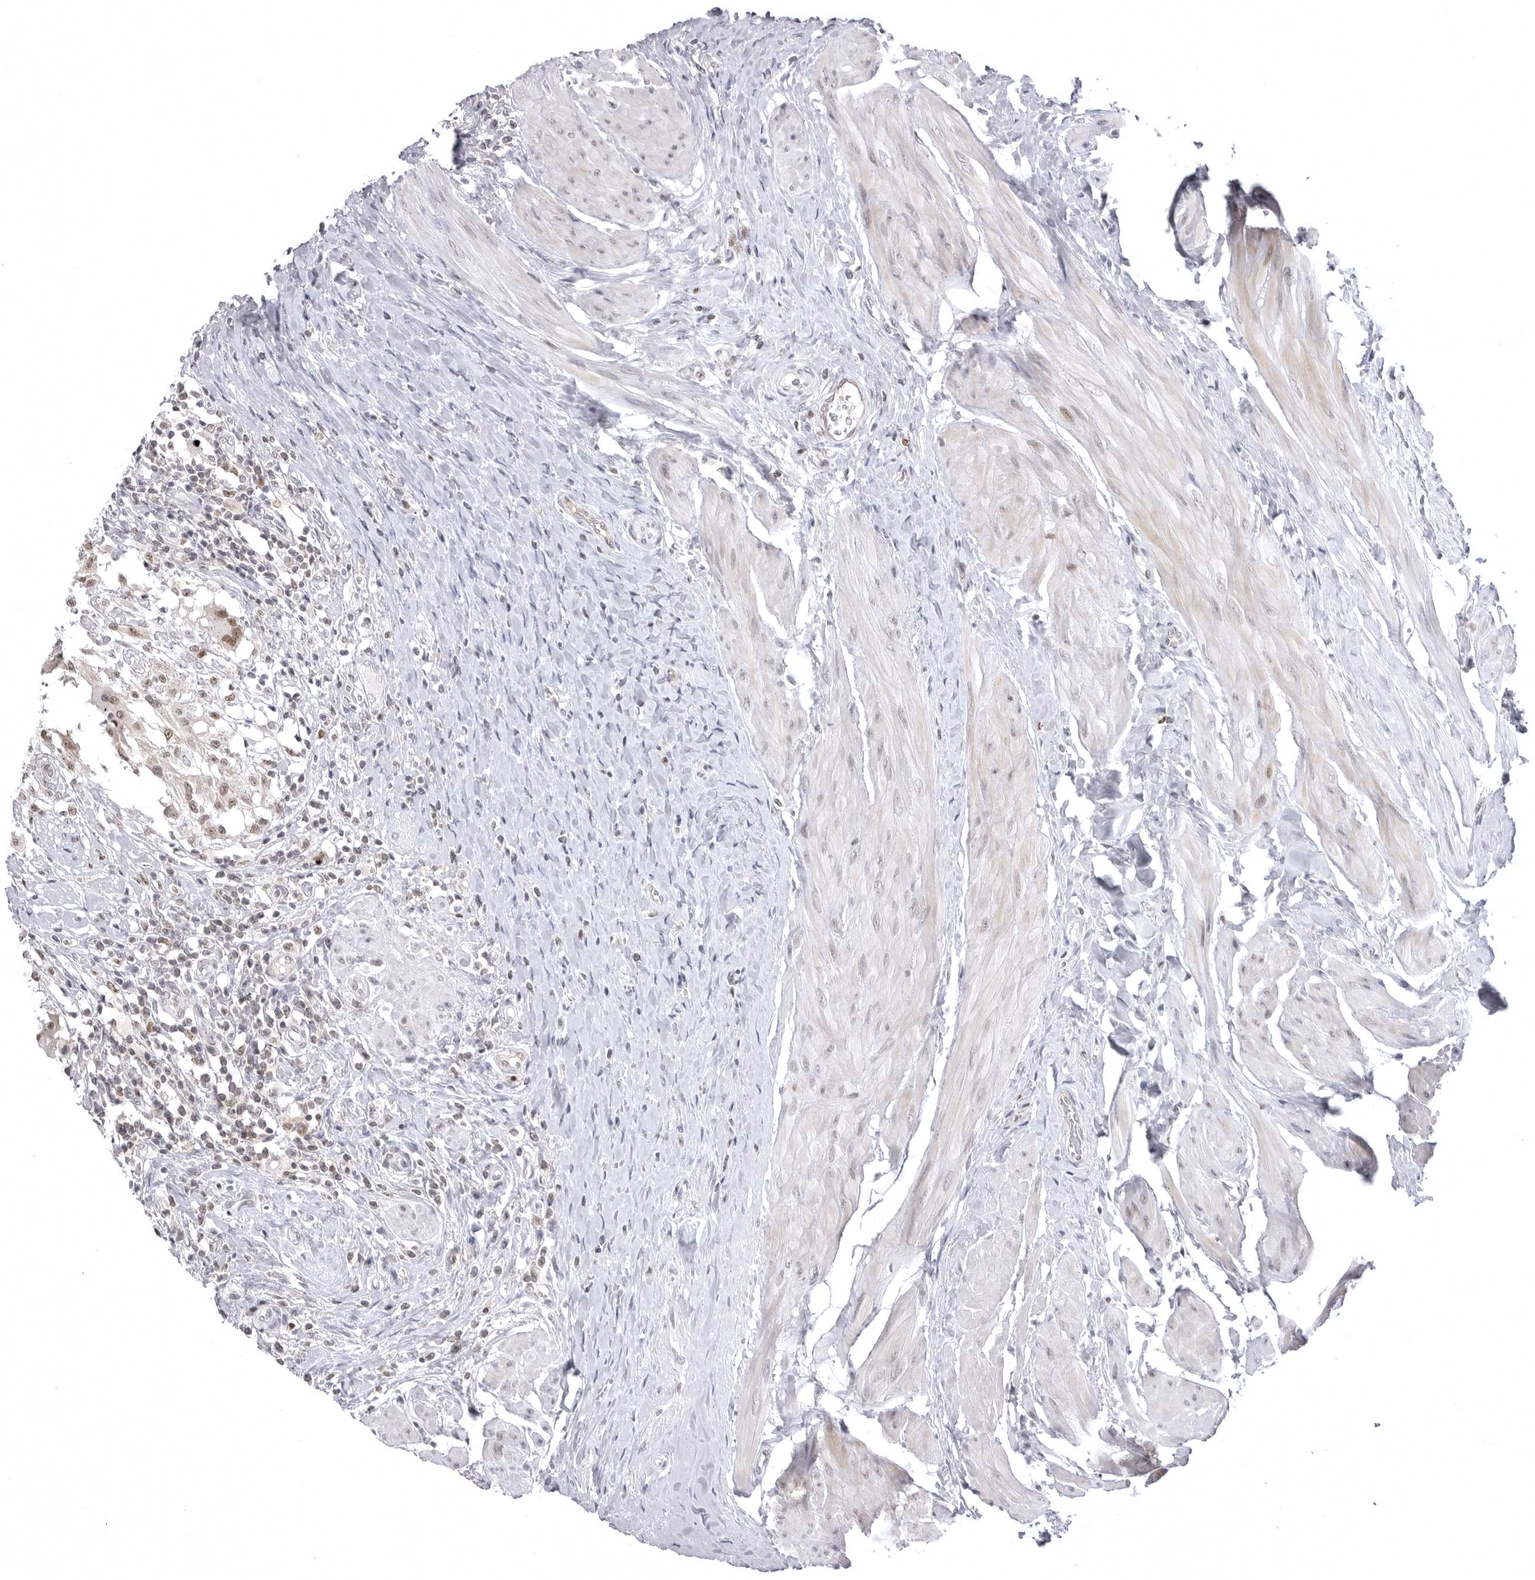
{"staining": {"intensity": "moderate", "quantity": "<25%", "location": "nuclear"}, "tissue": "urothelial cancer", "cell_type": "Tumor cells", "image_type": "cancer", "snomed": [{"axis": "morphology", "description": "Normal tissue, NOS"}, {"axis": "morphology", "description": "Urothelial carcinoma, Low grade"}, {"axis": "topography", "description": "Smooth muscle"}, {"axis": "topography", "description": "Urinary bladder"}], "caption": "Protein expression by IHC reveals moderate nuclear staining in approximately <25% of tumor cells in low-grade urothelial carcinoma. (IHC, brightfield microscopy, high magnification).", "gene": "PTK2B", "patient": {"sex": "male", "age": 60}}